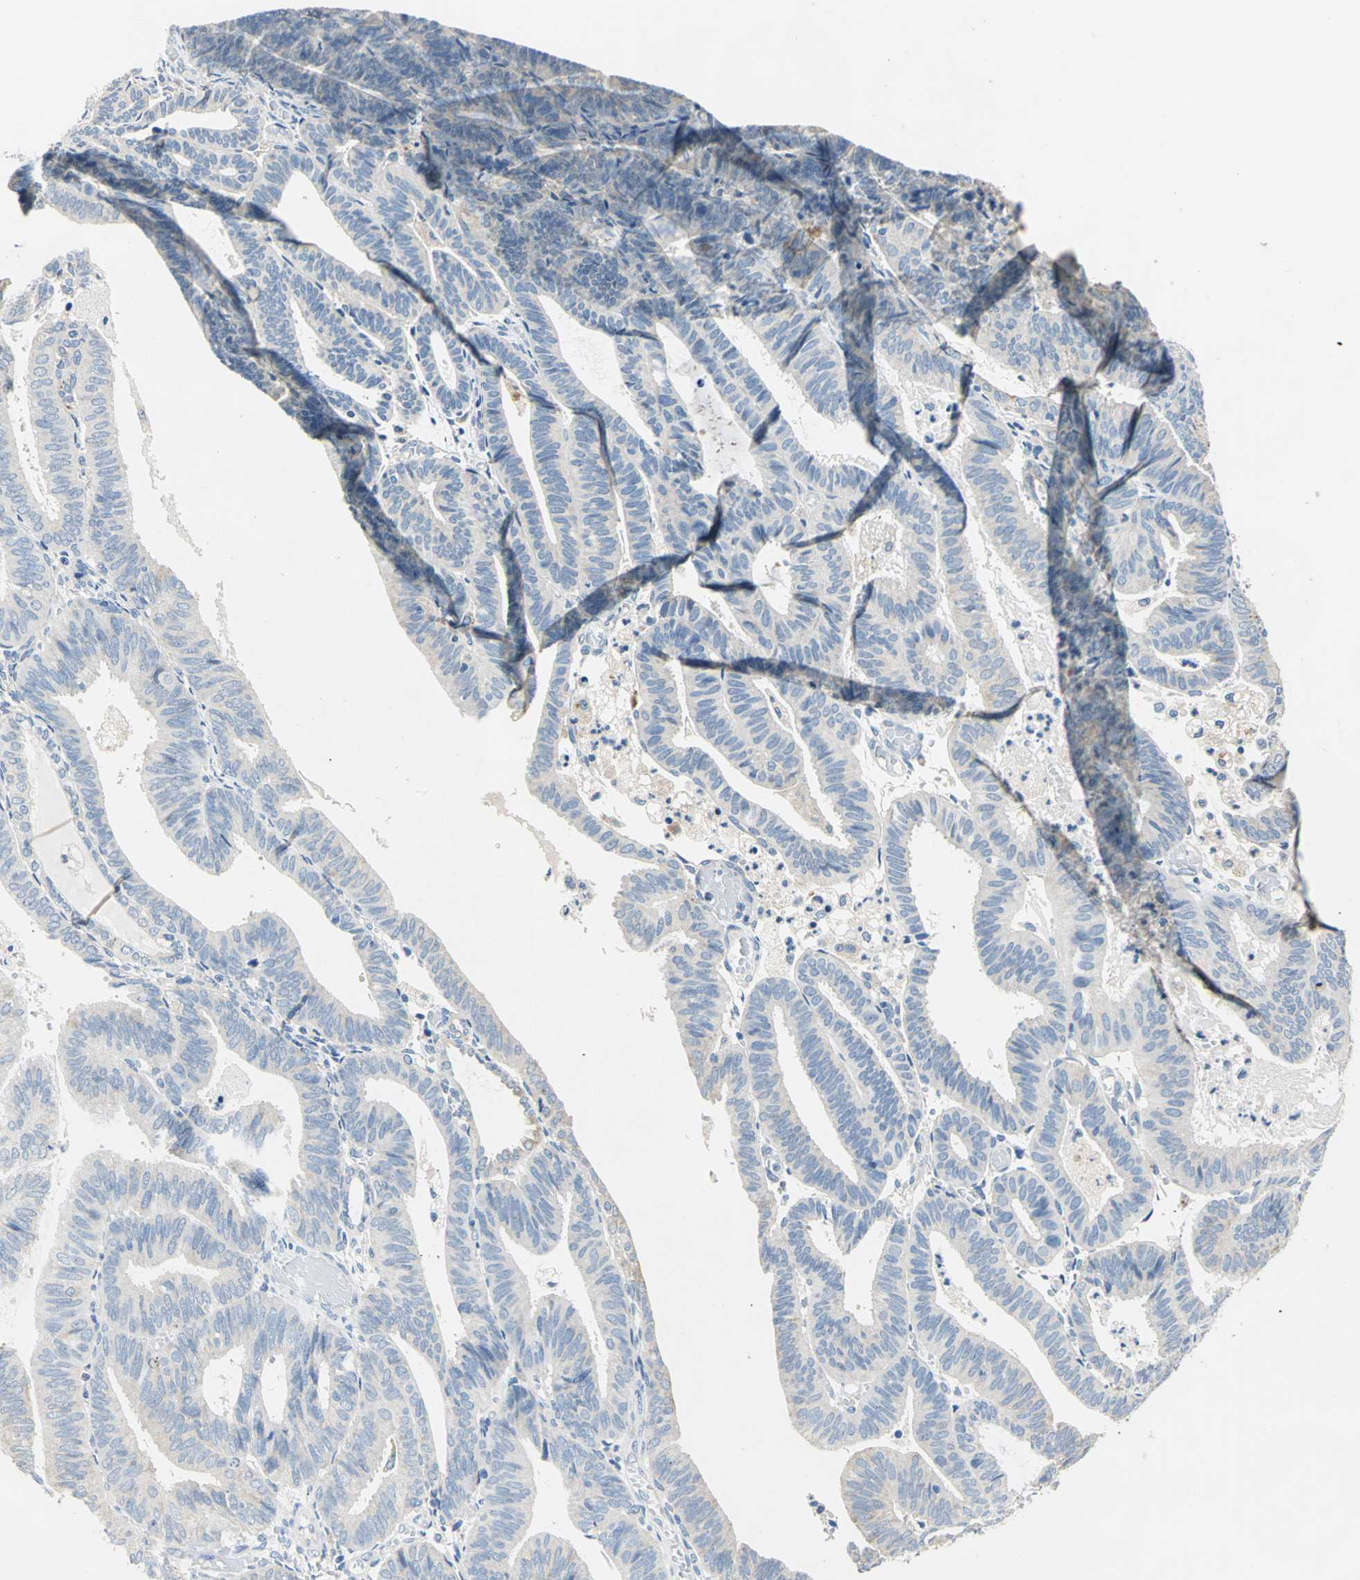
{"staining": {"intensity": "weak", "quantity": "25%-75%", "location": "cytoplasmic/membranous"}, "tissue": "endometrial cancer", "cell_type": "Tumor cells", "image_type": "cancer", "snomed": [{"axis": "morphology", "description": "Adenocarcinoma, NOS"}, {"axis": "topography", "description": "Uterus"}], "caption": "Endometrial adenocarcinoma tissue reveals weak cytoplasmic/membranous expression in about 25%-75% of tumor cells", "gene": "RASD2", "patient": {"sex": "female", "age": 60}}